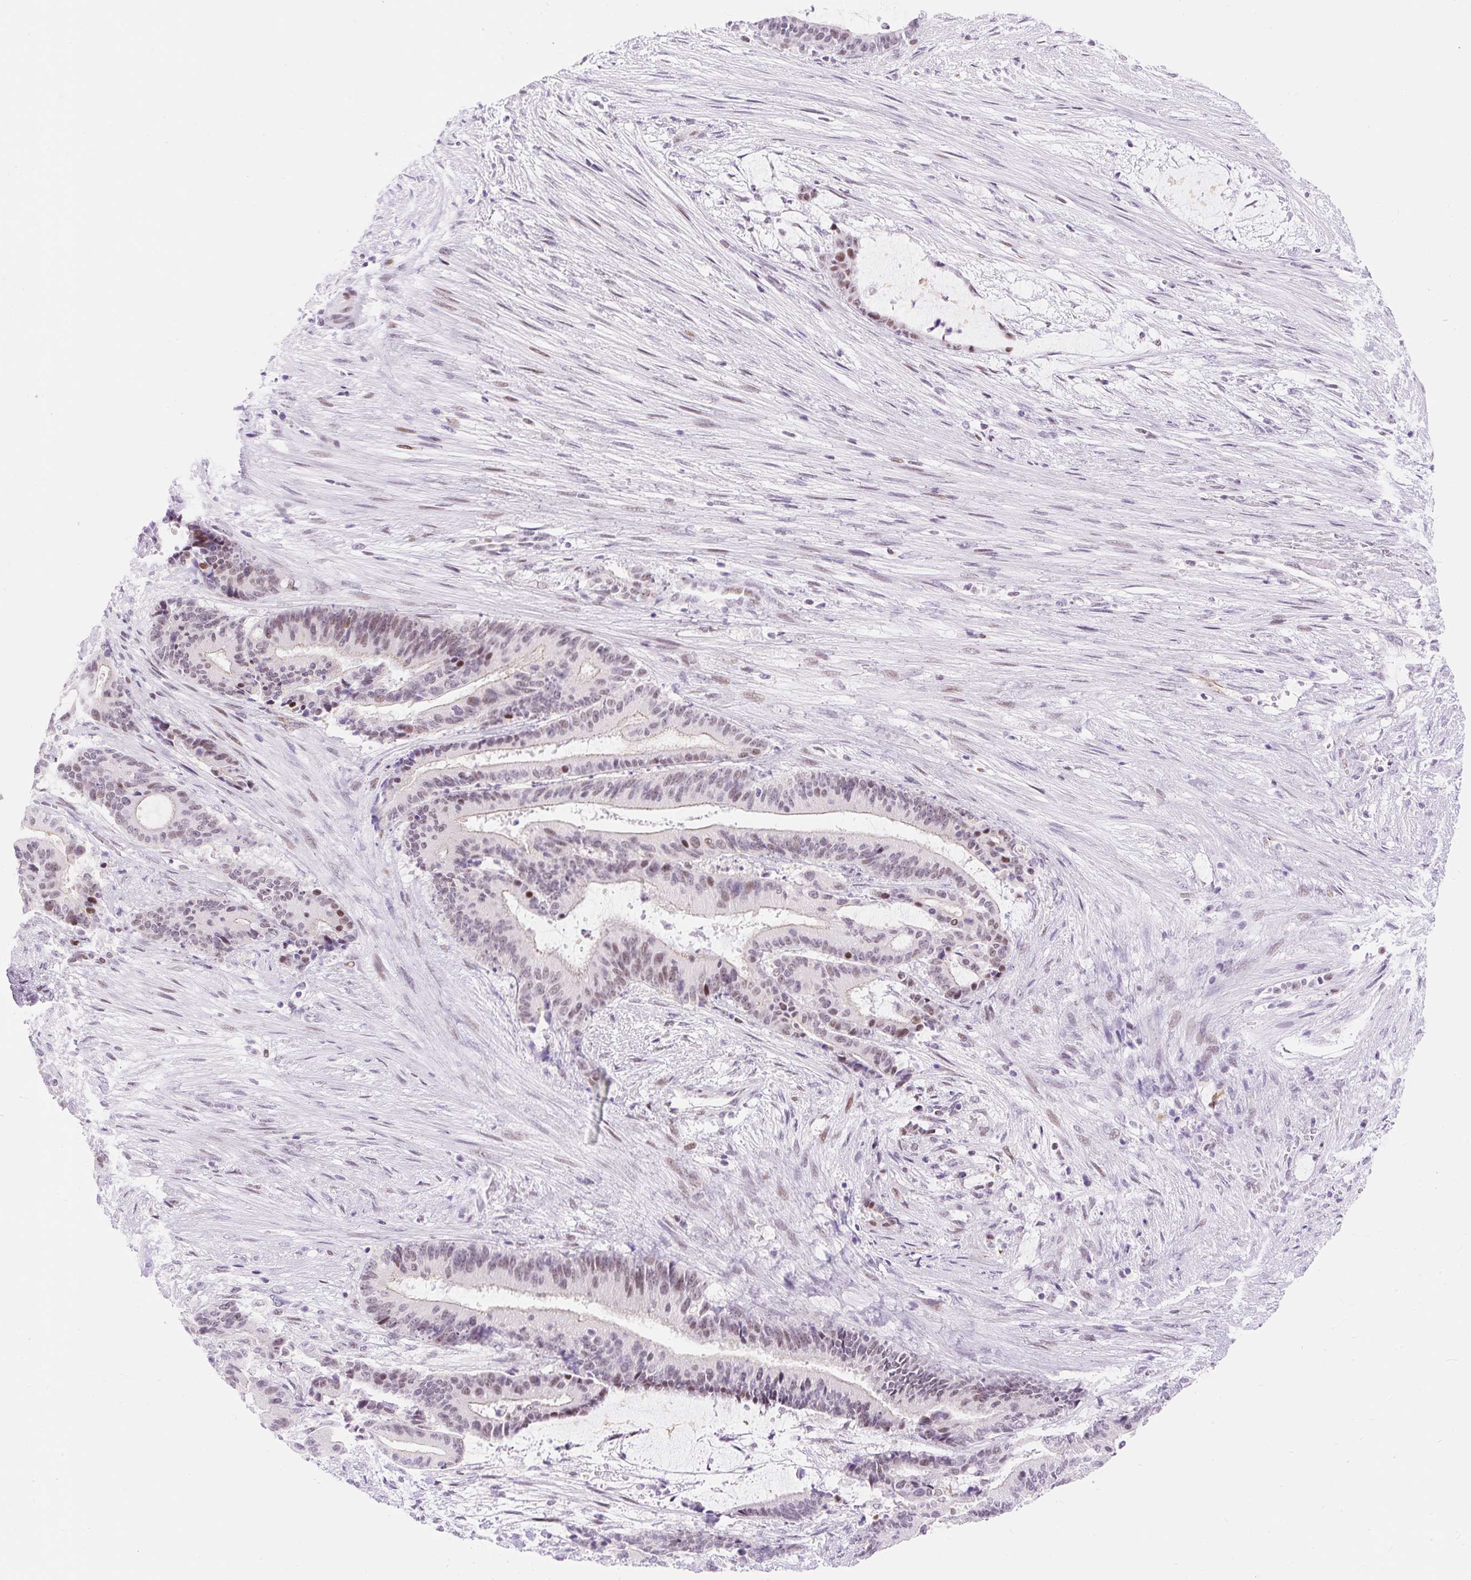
{"staining": {"intensity": "weak", "quantity": "25%-75%", "location": "nuclear"}, "tissue": "liver cancer", "cell_type": "Tumor cells", "image_type": "cancer", "snomed": [{"axis": "morphology", "description": "Normal tissue, NOS"}, {"axis": "morphology", "description": "Cholangiocarcinoma"}, {"axis": "topography", "description": "Liver"}, {"axis": "topography", "description": "Peripheral nerve tissue"}], "caption": "Immunohistochemical staining of liver cholangiocarcinoma shows low levels of weak nuclear protein expression in approximately 25%-75% of tumor cells.", "gene": "H2BW1", "patient": {"sex": "female", "age": 73}}